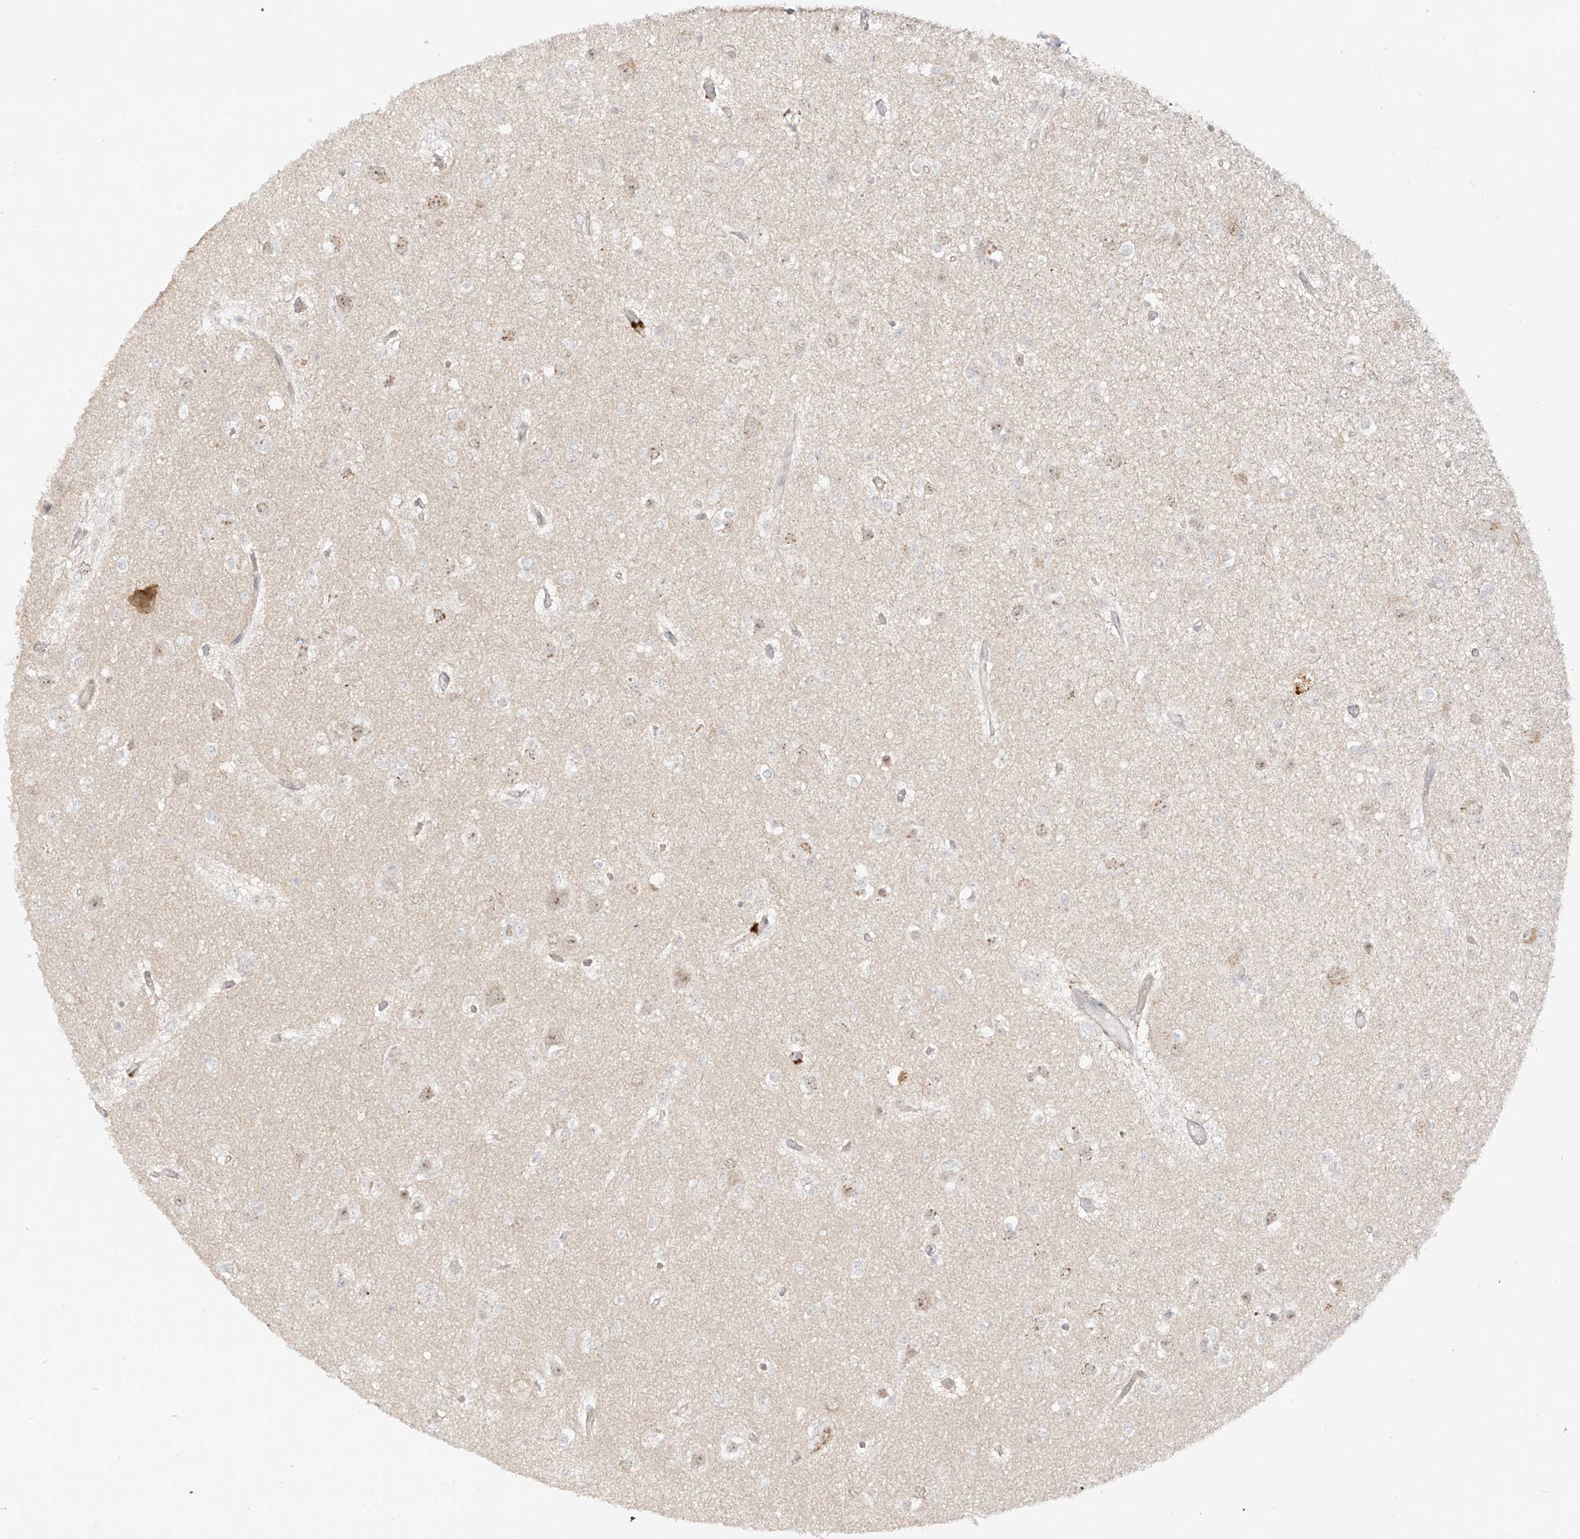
{"staining": {"intensity": "weak", "quantity": "<25%", "location": "cytoplasmic/membranous"}, "tissue": "glioma", "cell_type": "Tumor cells", "image_type": "cancer", "snomed": [{"axis": "morphology", "description": "Glioma, malignant, Low grade"}, {"axis": "topography", "description": "Brain"}], "caption": "DAB (3,3'-diaminobenzidine) immunohistochemical staining of human low-grade glioma (malignant) reveals no significant expression in tumor cells. Nuclei are stained in blue.", "gene": "MIPEP", "patient": {"sex": "female", "age": 22}}